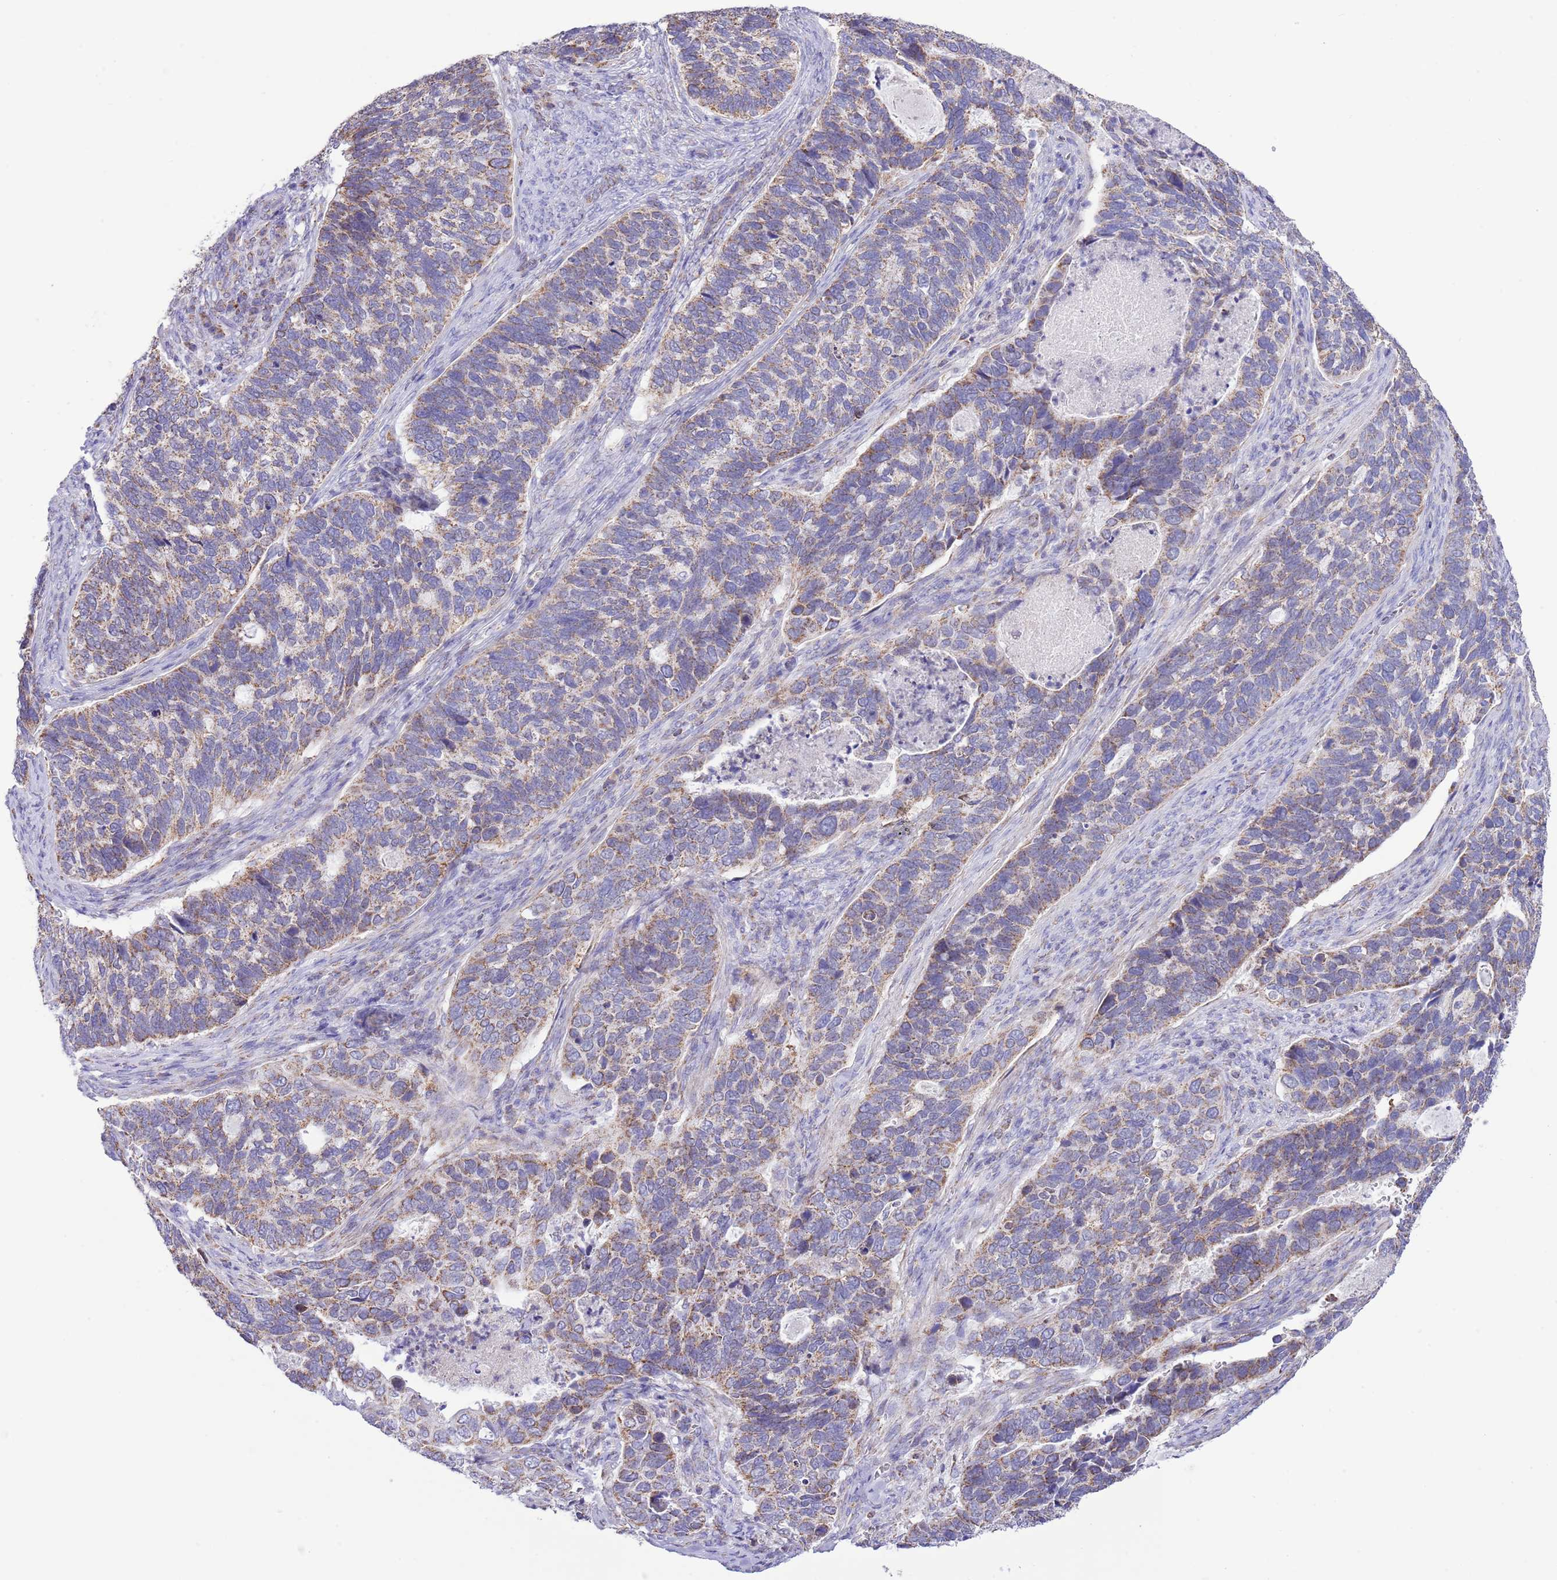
{"staining": {"intensity": "moderate", "quantity": ">75%", "location": "cytoplasmic/membranous"}, "tissue": "cervical cancer", "cell_type": "Tumor cells", "image_type": "cancer", "snomed": [{"axis": "morphology", "description": "Squamous cell carcinoma, NOS"}, {"axis": "topography", "description": "Cervix"}], "caption": "Approximately >75% of tumor cells in human squamous cell carcinoma (cervical) exhibit moderate cytoplasmic/membranous protein positivity as visualized by brown immunohistochemical staining.", "gene": "TEKTIP1", "patient": {"sex": "female", "age": 38}}